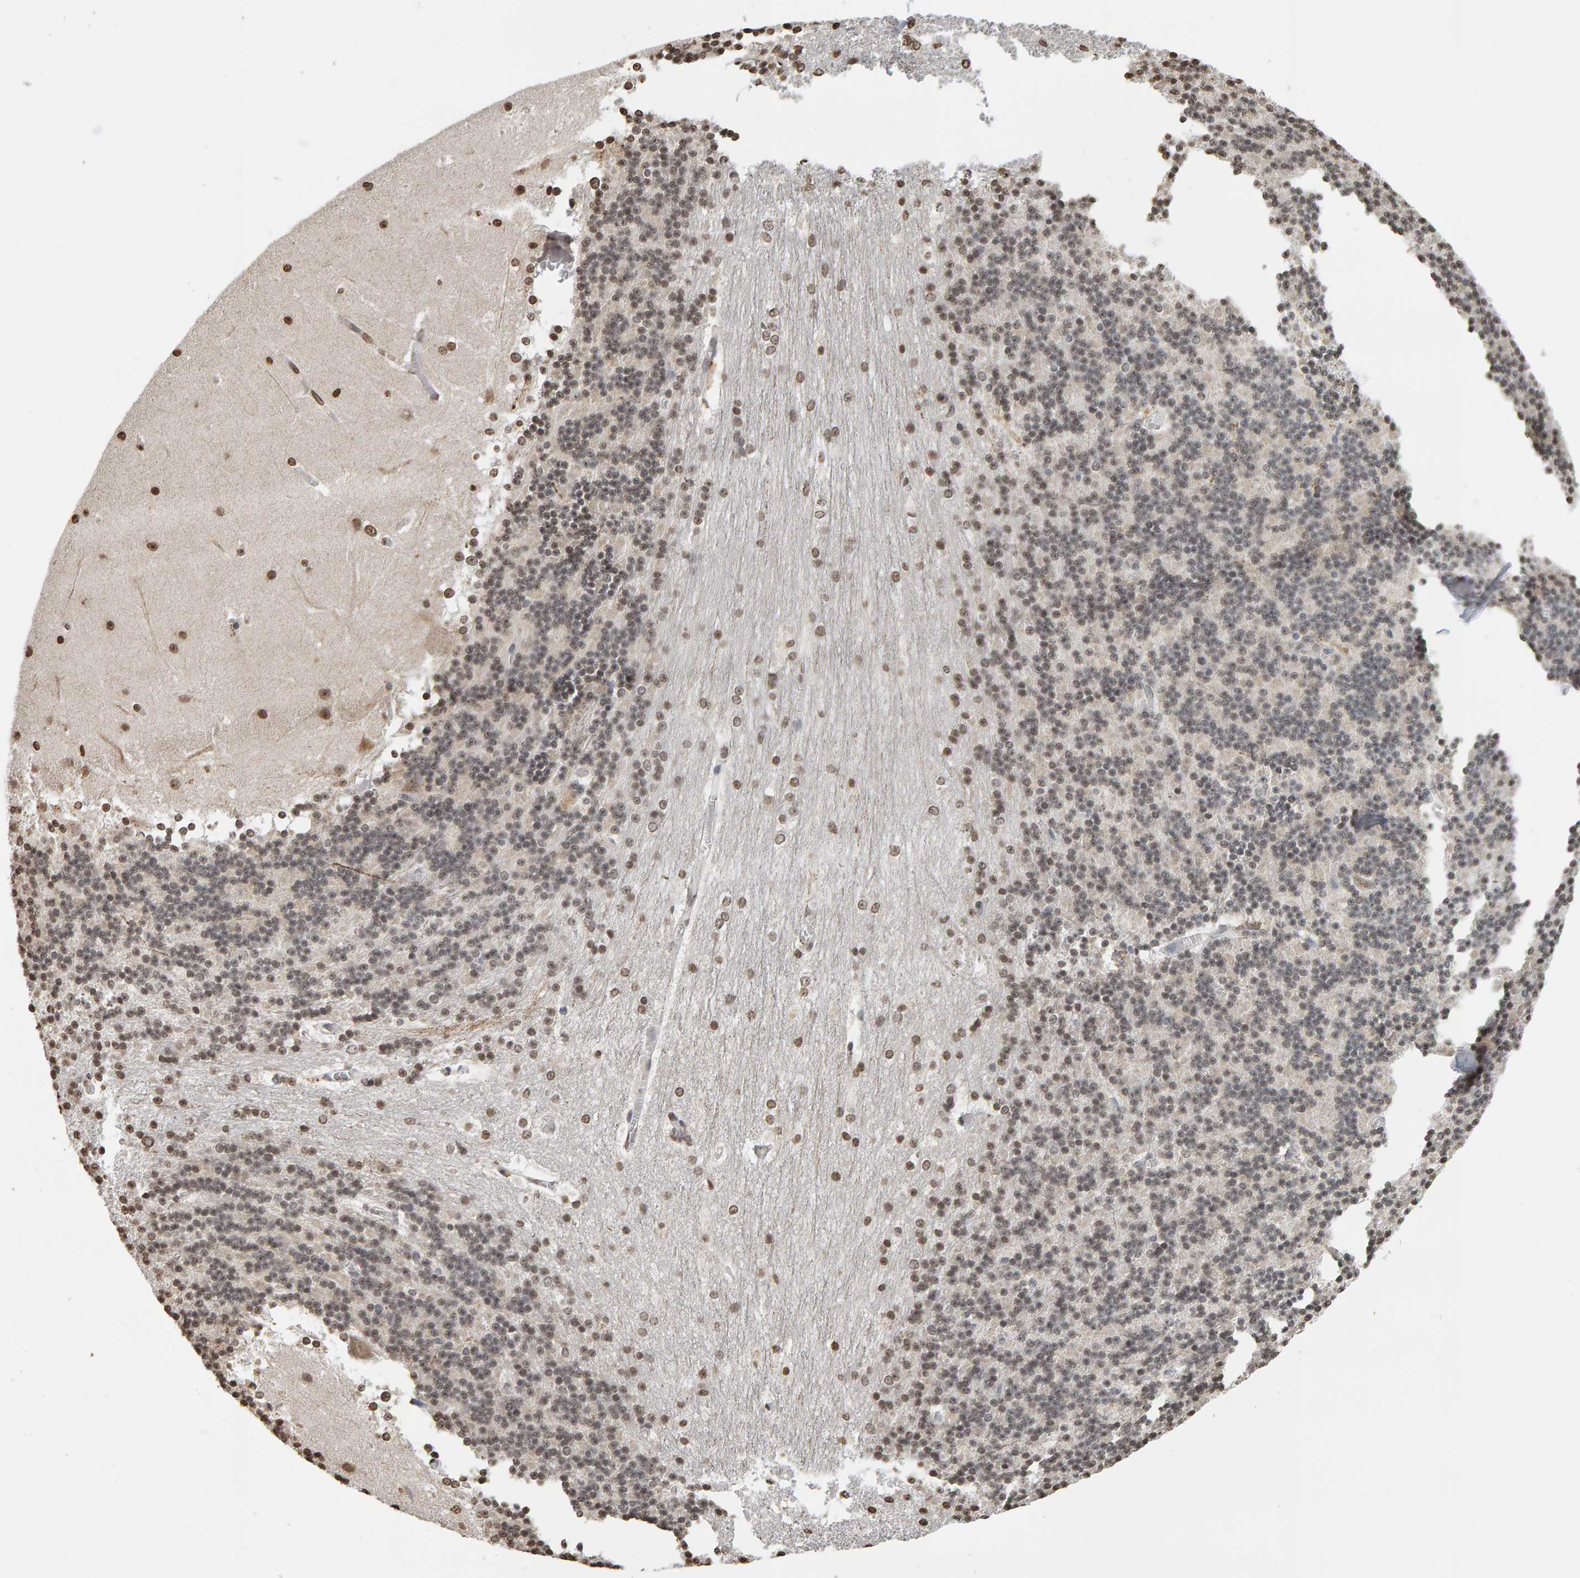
{"staining": {"intensity": "moderate", "quantity": "<25%", "location": "nuclear"}, "tissue": "cerebellum", "cell_type": "Cells in granular layer", "image_type": "normal", "snomed": [{"axis": "morphology", "description": "Normal tissue, NOS"}, {"axis": "topography", "description": "Cerebellum"}], "caption": "High-magnification brightfield microscopy of benign cerebellum stained with DAB (3,3'-diaminobenzidine) (brown) and counterstained with hematoxylin (blue). cells in granular layer exhibit moderate nuclear expression is seen in approximately<25% of cells.", "gene": "AFF4", "patient": {"sex": "female", "age": 19}}